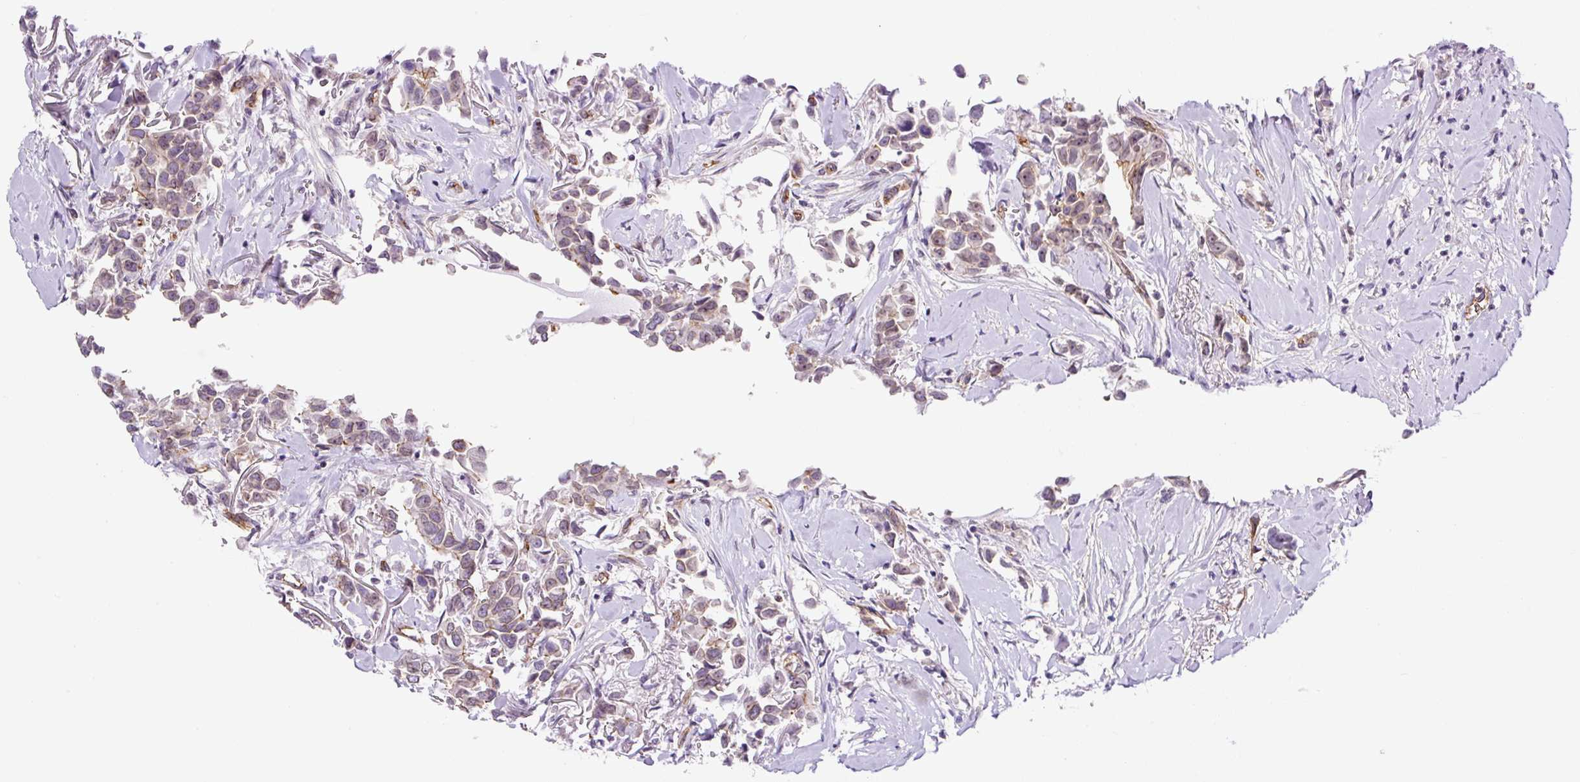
{"staining": {"intensity": "moderate", "quantity": "<25%", "location": "cytoplasmic/membranous"}, "tissue": "breast cancer", "cell_type": "Tumor cells", "image_type": "cancer", "snomed": [{"axis": "morphology", "description": "Duct carcinoma"}, {"axis": "topography", "description": "Breast"}], "caption": "Moderate cytoplasmic/membranous staining is appreciated in about <25% of tumor cells in intraductal carcinoma (breast).", "gene": "MYO5C", "patient": {"sex": "female", "age": 80}}